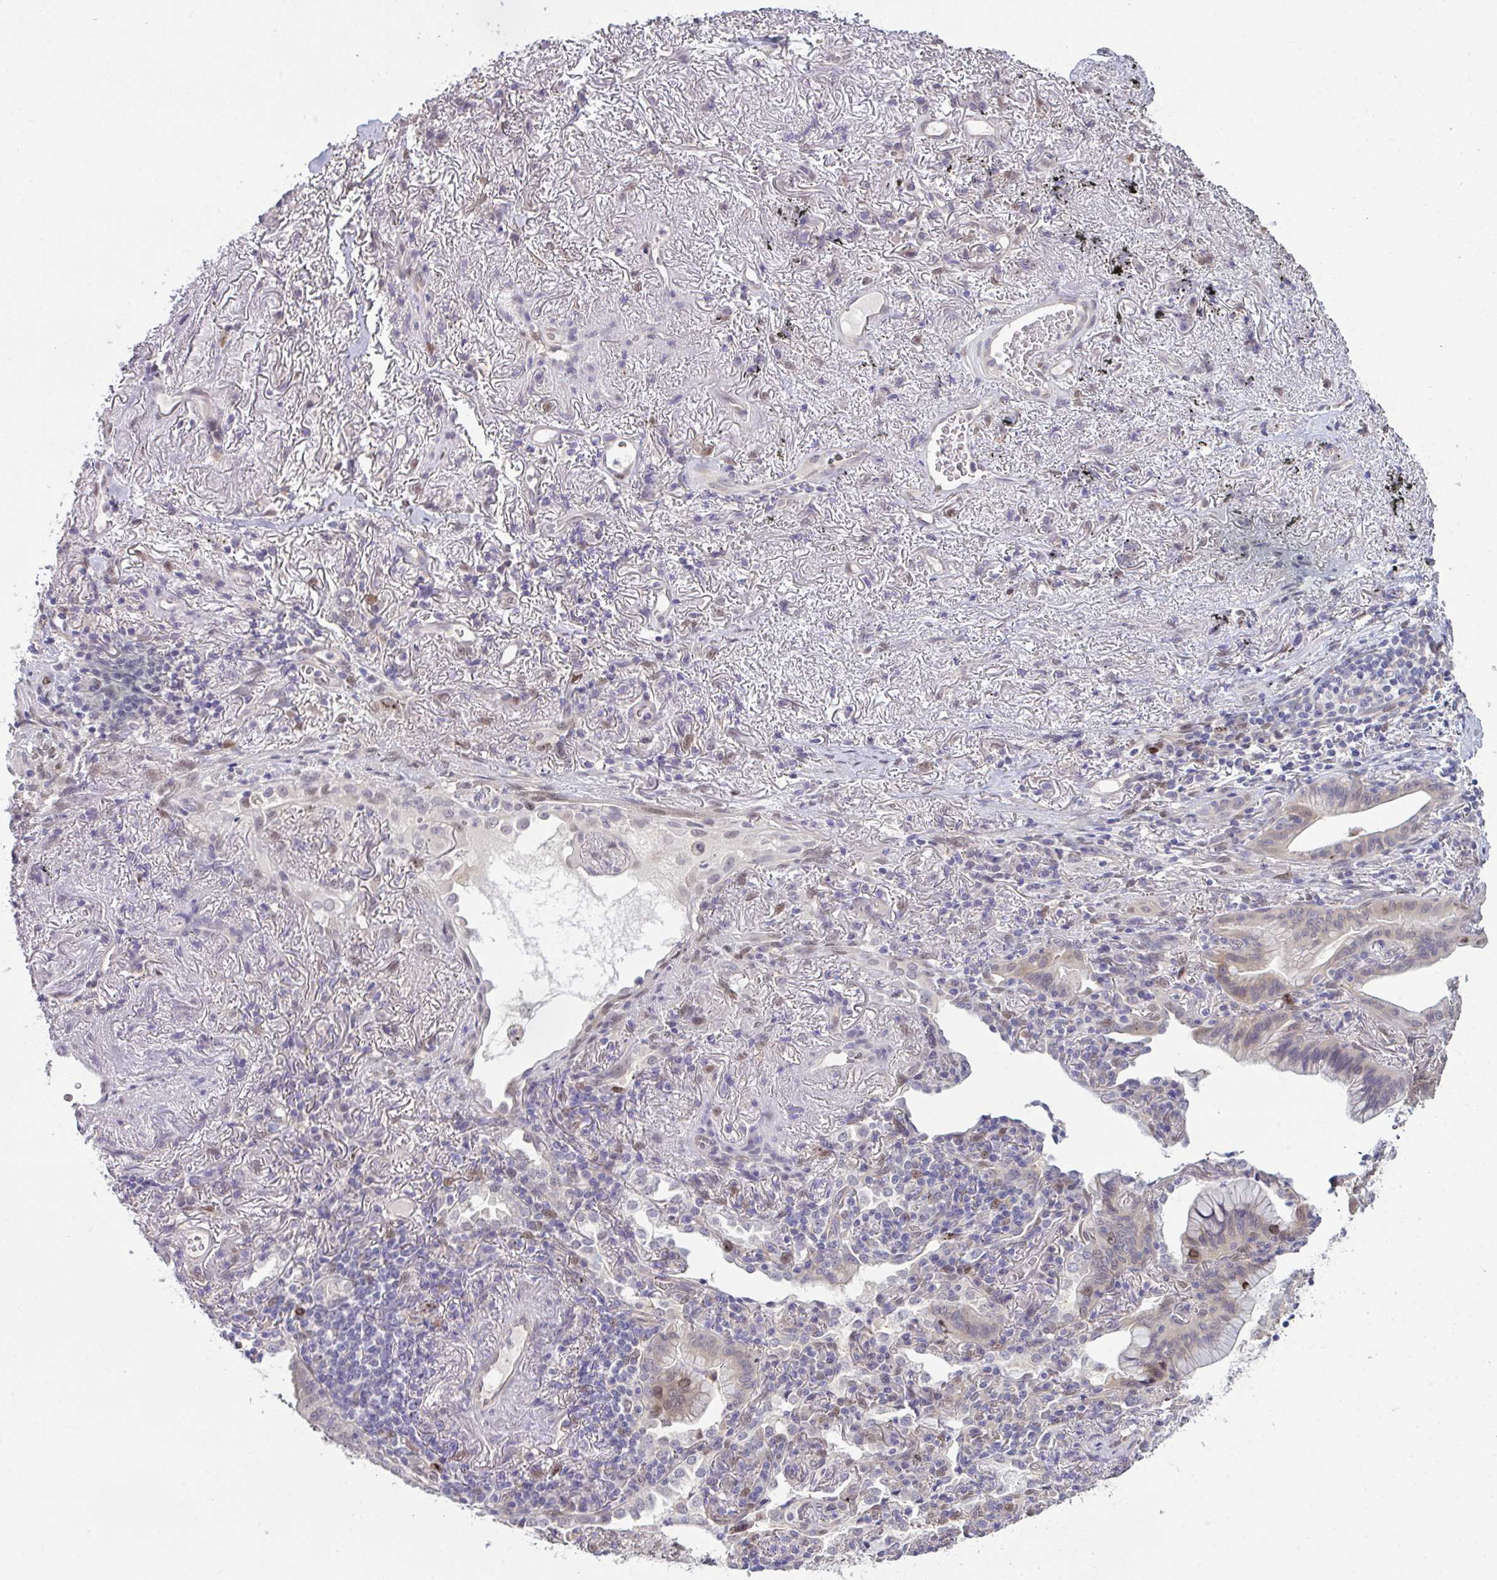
{"staining": {"intensity": "moderate", "quantity": "<25%", "location": "nuclear"}, "tissue": "lung cancer", "cell_type": "Tumor cells", "image_type": "cancer", "snomed": [{"axis": "morphology", "description": "Adenocarcinoma, NOS"}, {"axis": "topography", "description": "Lung"}], "caption": "Immunohistochemical staining of lung cancer shows moderate nuclear protein staining in about <25% of tumor cells.", "gene": "SETD7", "patient": {"sex": "male", "age": 77}}